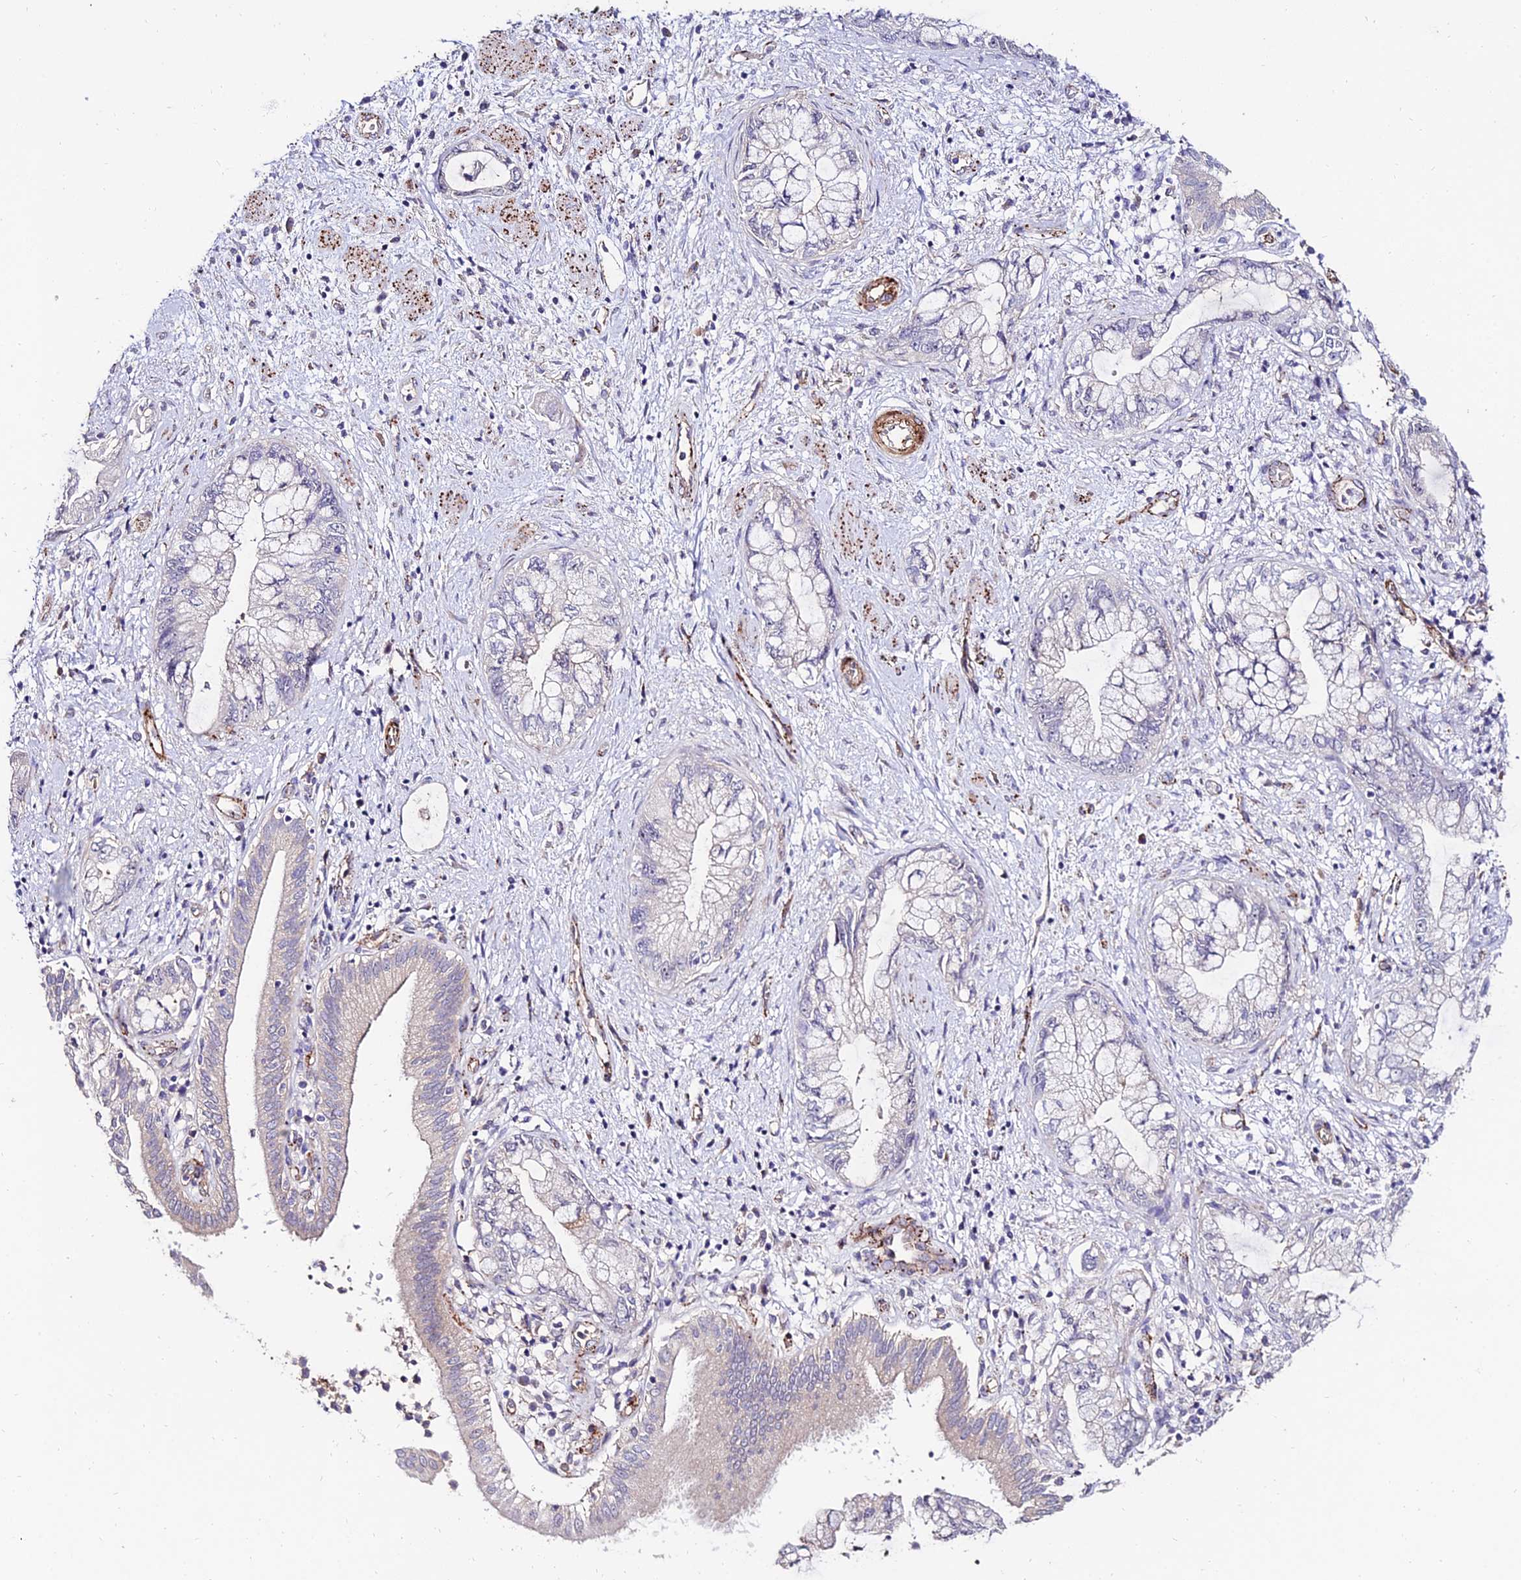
{"staining": {"intensity": "negative", "quantity": "none", "location": "none"}, "tissue": "pancreatic cancer", "cell_type": "Tumor cells", "image_type": "cancer", "snomed": [{"axis": "morphology", "description": "Adenocarcinoma, NOS"}, {"axis": "topography", "description": "Pancreas"}], "caption": "Immunohistochemistry photomicrograph of human adenocarcinoma (pancreatic) stained for a protein (brown), which shows no expression in tumor cells. Nuclei are stained in blue.", "gene": "ALDH3B2", "patient": {"sex": "female", "age": 73}}